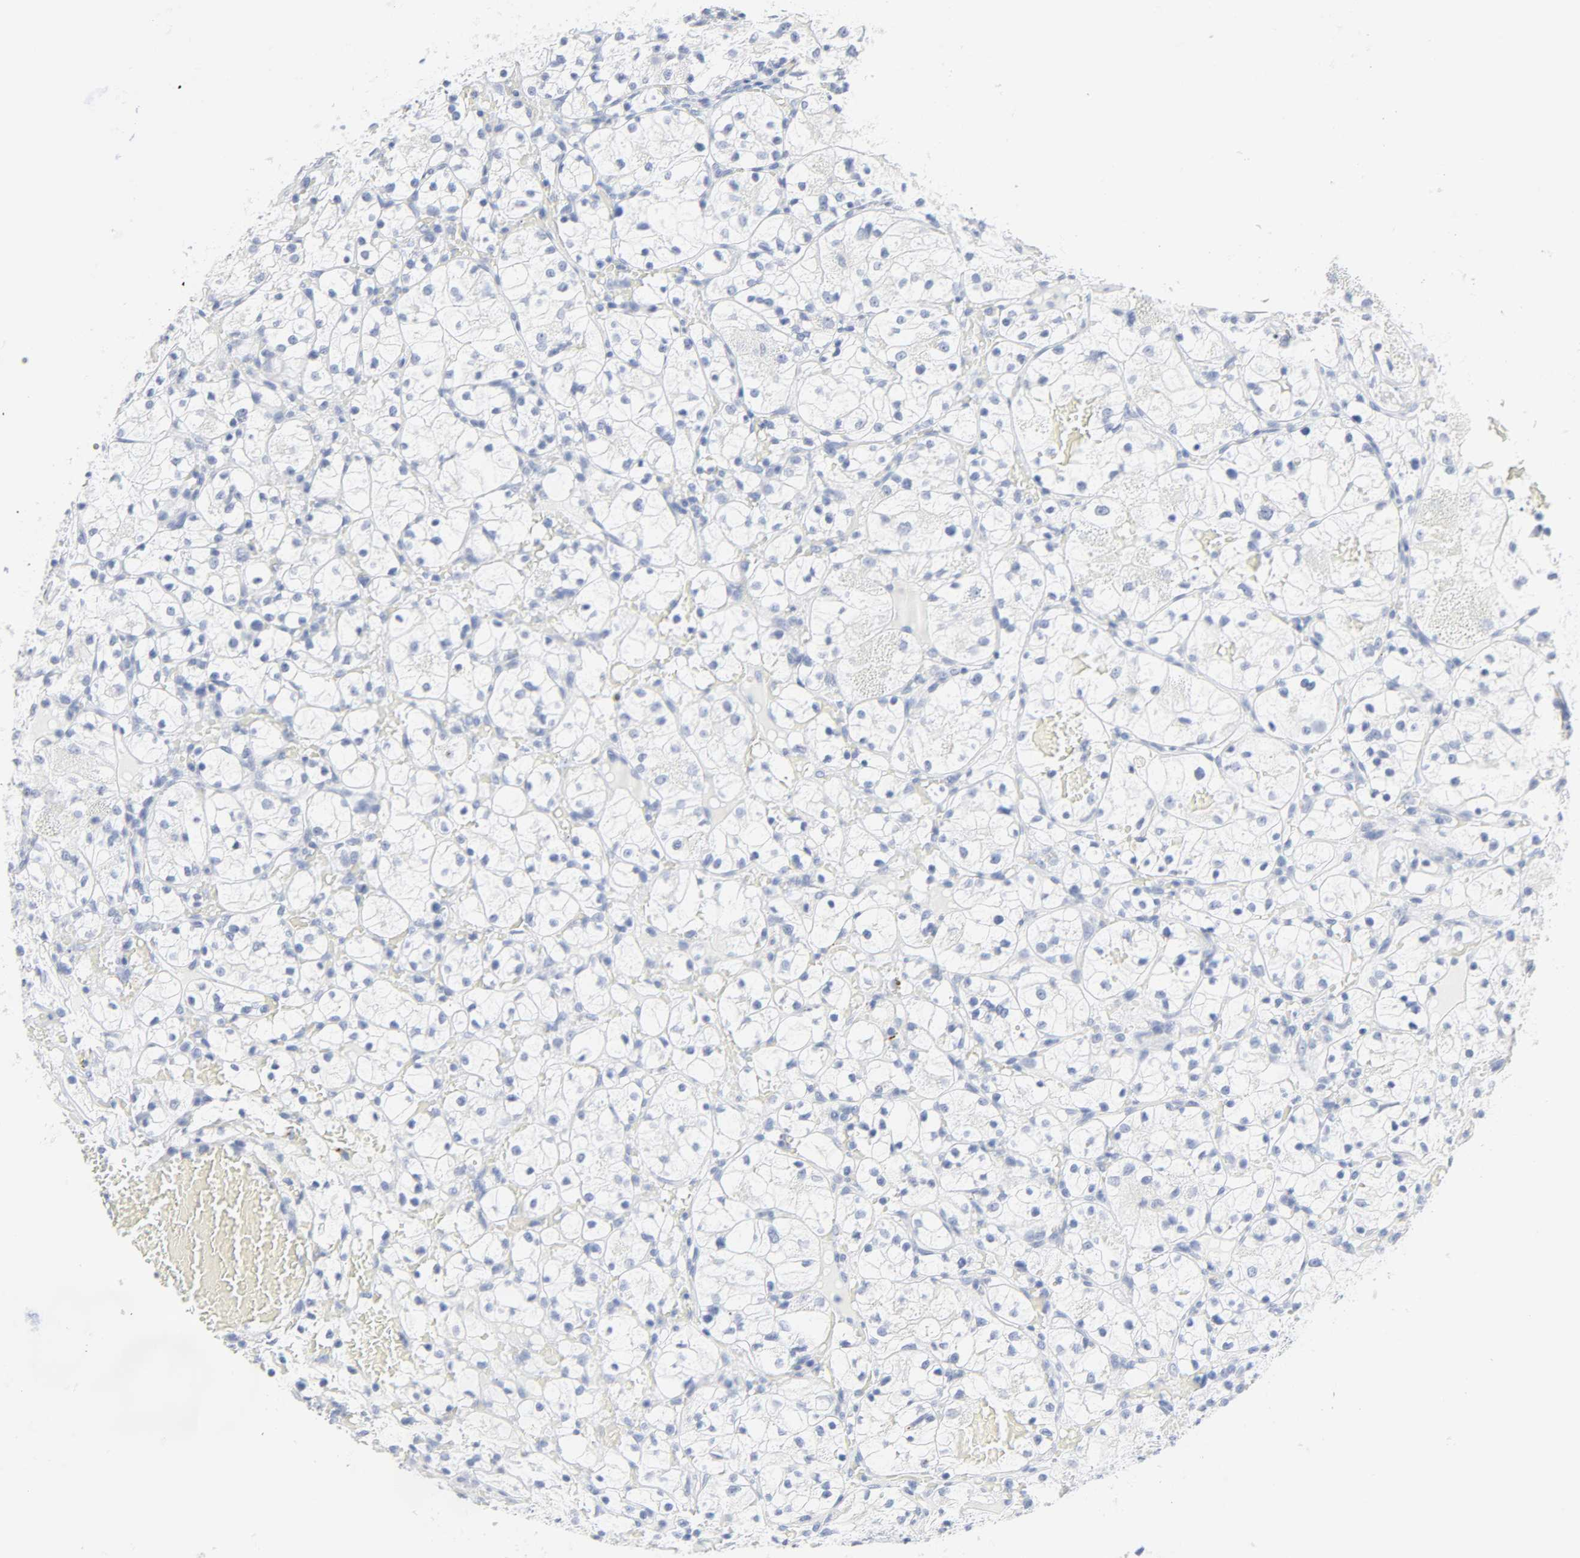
{"staining": {"intensity": "negative", "quantity": "none", "location": "none"}, "tissue": "renal cancer", "cell_type": "Tumor cells", "image_type": "cancer", "snomed": [{"axis": "morphology", "description": "Adenocarcinoma, NOS"}, {"axis": "topography", "description": "Kidney"}], "caption": "This is an immunohistochemistry (IHC) histopathology image of human renal cancer. There is no staining in tumor cells.", "gene": "ACP3", "patient": {"sex": "female", "age": 60}}